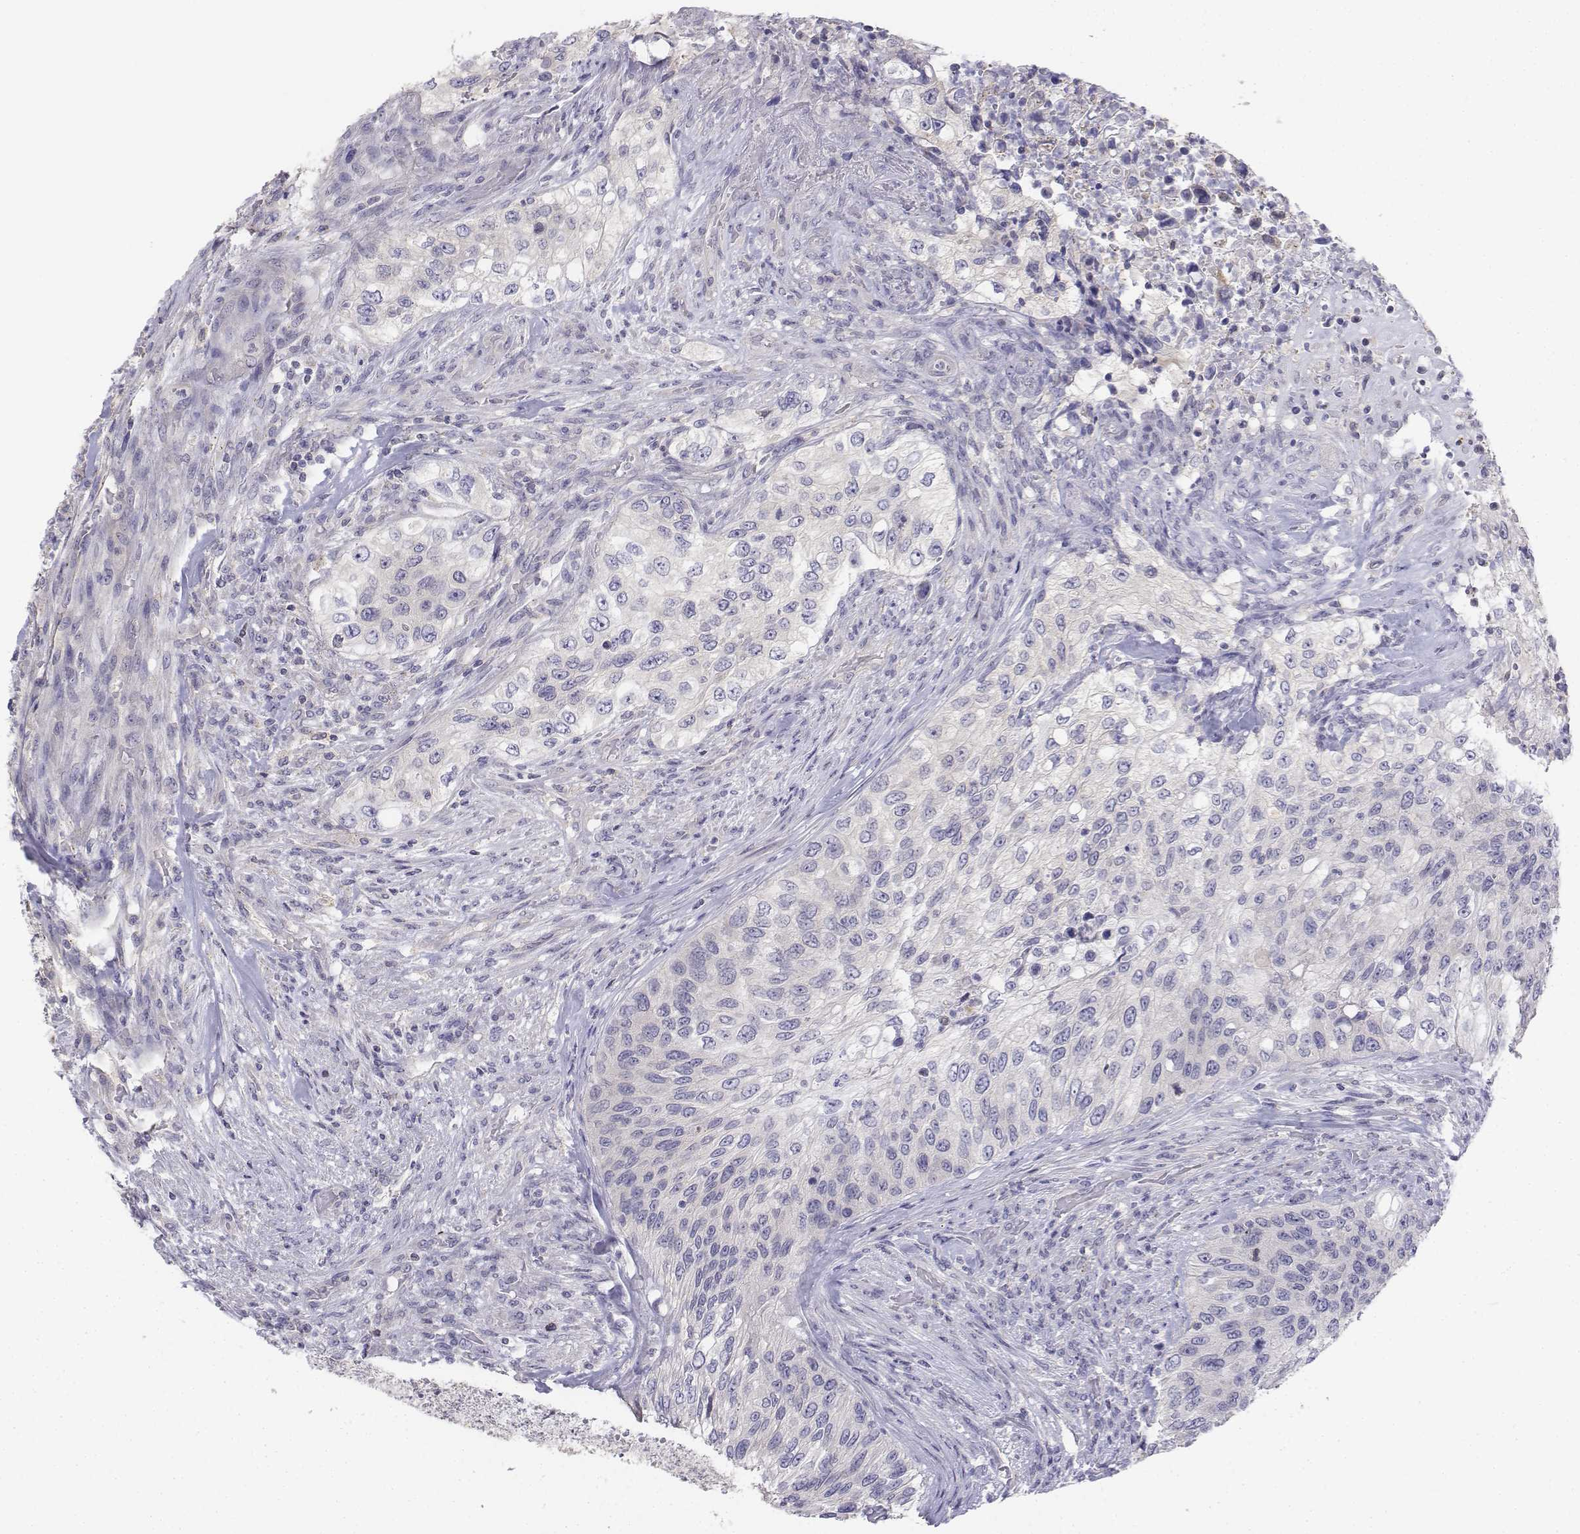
{"staining": {"intensity": "negative", "quantity": "none", "location": "none"}, "tissue": "urothelial cancer", "cell_type": "Tumor cells", "image_type": "cancer", "snomed": [{"axis": "morphology", "description": "Urothelial carcinoma, High grade"}, {"axis": "topography", "description": "Urinary bladder"}], "caption": "An immunohistochemistry (IHC) photomicrograph of urothelial cancer is shown. There is no staining in tumor cells of urothelial cancer. (DAB (3,3'-diaminobenzidine) immunohistochemistry (IHC) with hematoxylin counter stain).", "gene": "LGSN", "patient": {"sex": "female", "age": 60}}